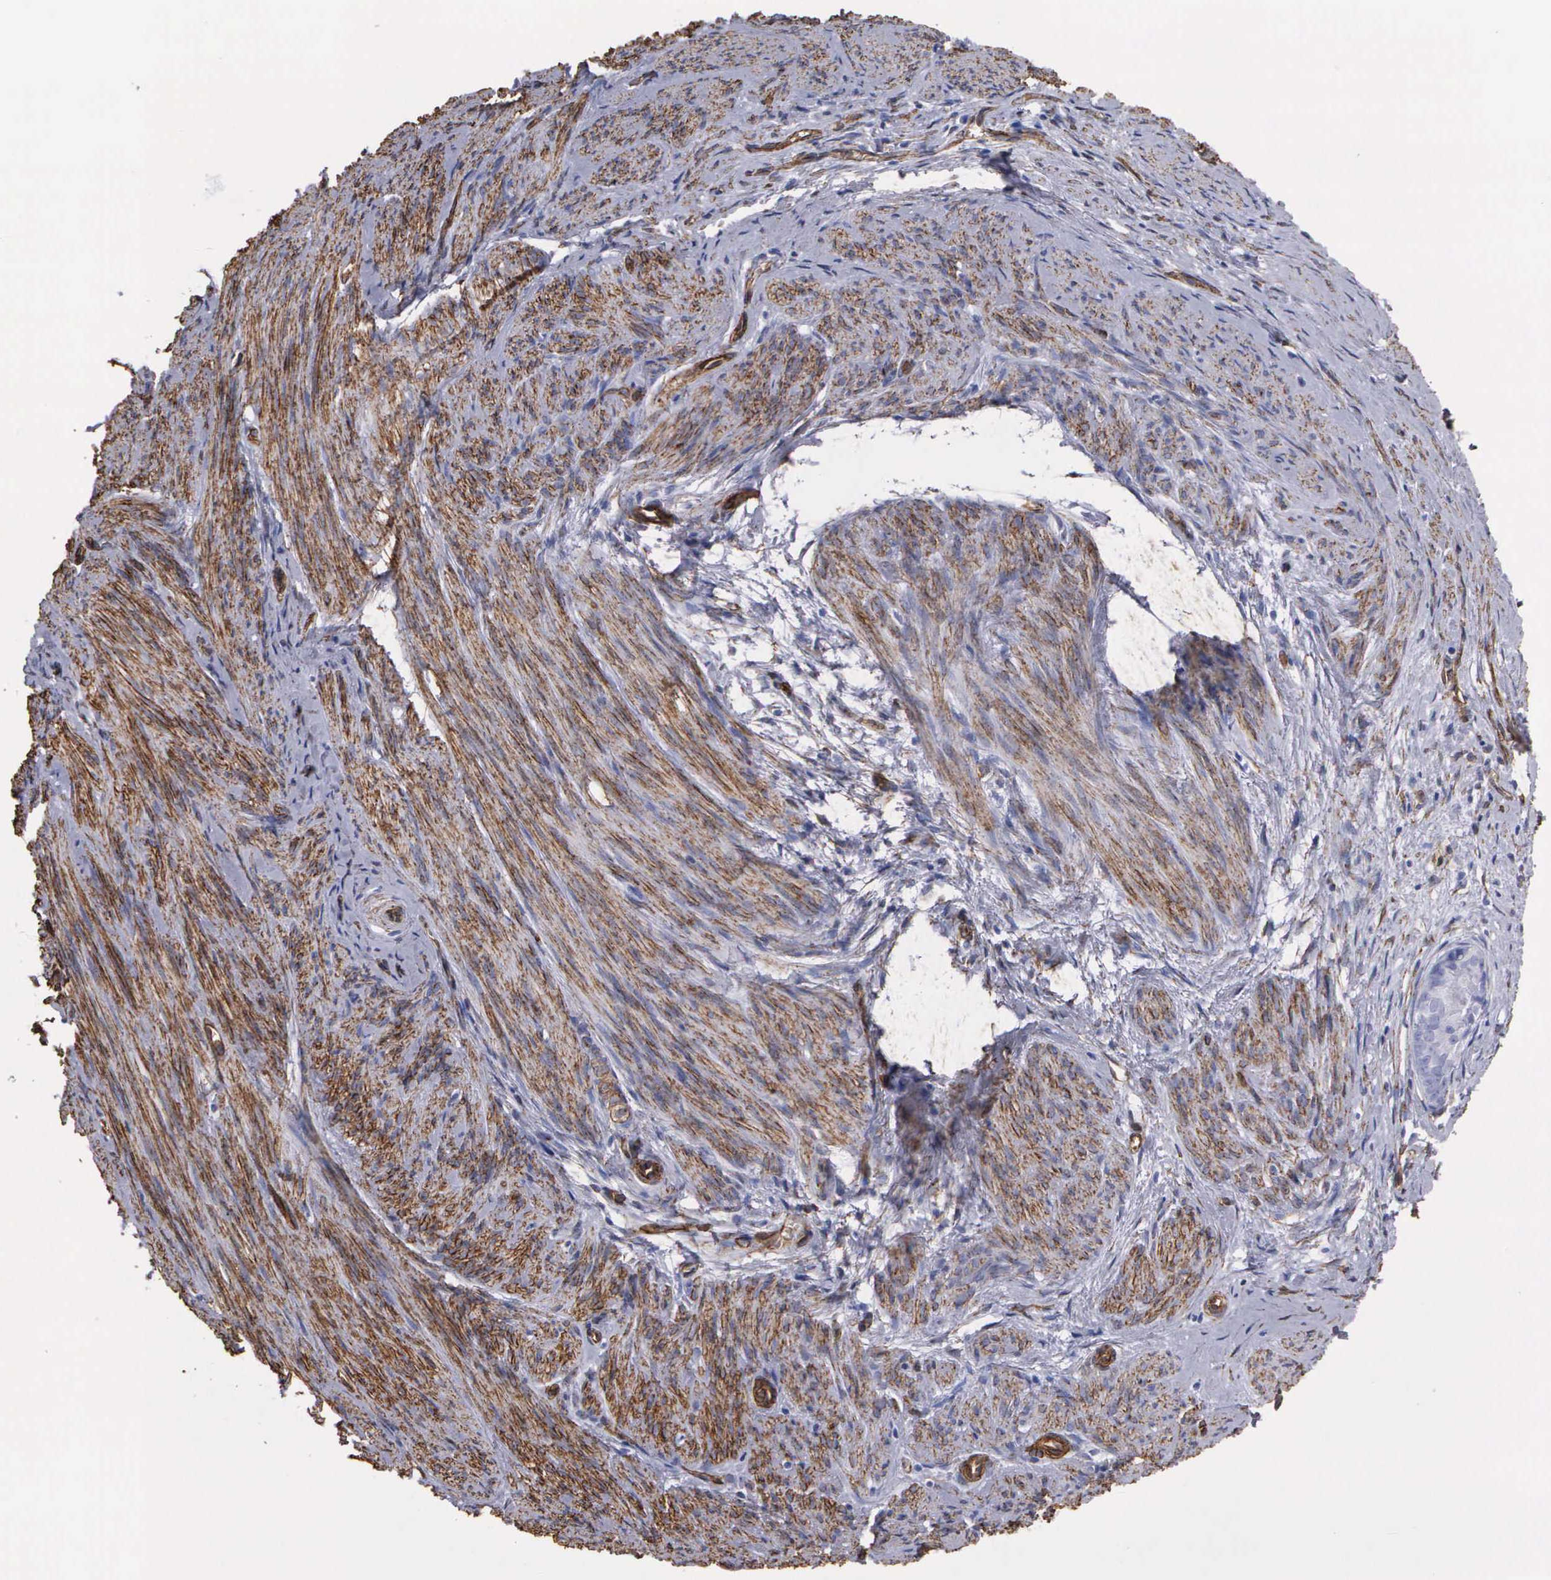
{"staining": {"intensity": "negative", "quantity": "none", "location": "none"}, "tissue": "endometrial cancer", "cell_type": "Tumor cells", "image_type": "cancer", "snomed": [{"axis": "morphology", "description": "Adenocarcinoma, NOS"}, {"axis": "topography", "description": "Endometrium"}], "caption": "Human endometrial adenocarcinoma stained for a protein using immunohistochemistry reveals no expression in tumor cells.", "gene": "MAGEB10", "patient": {"sex": "female", "age": 76}}